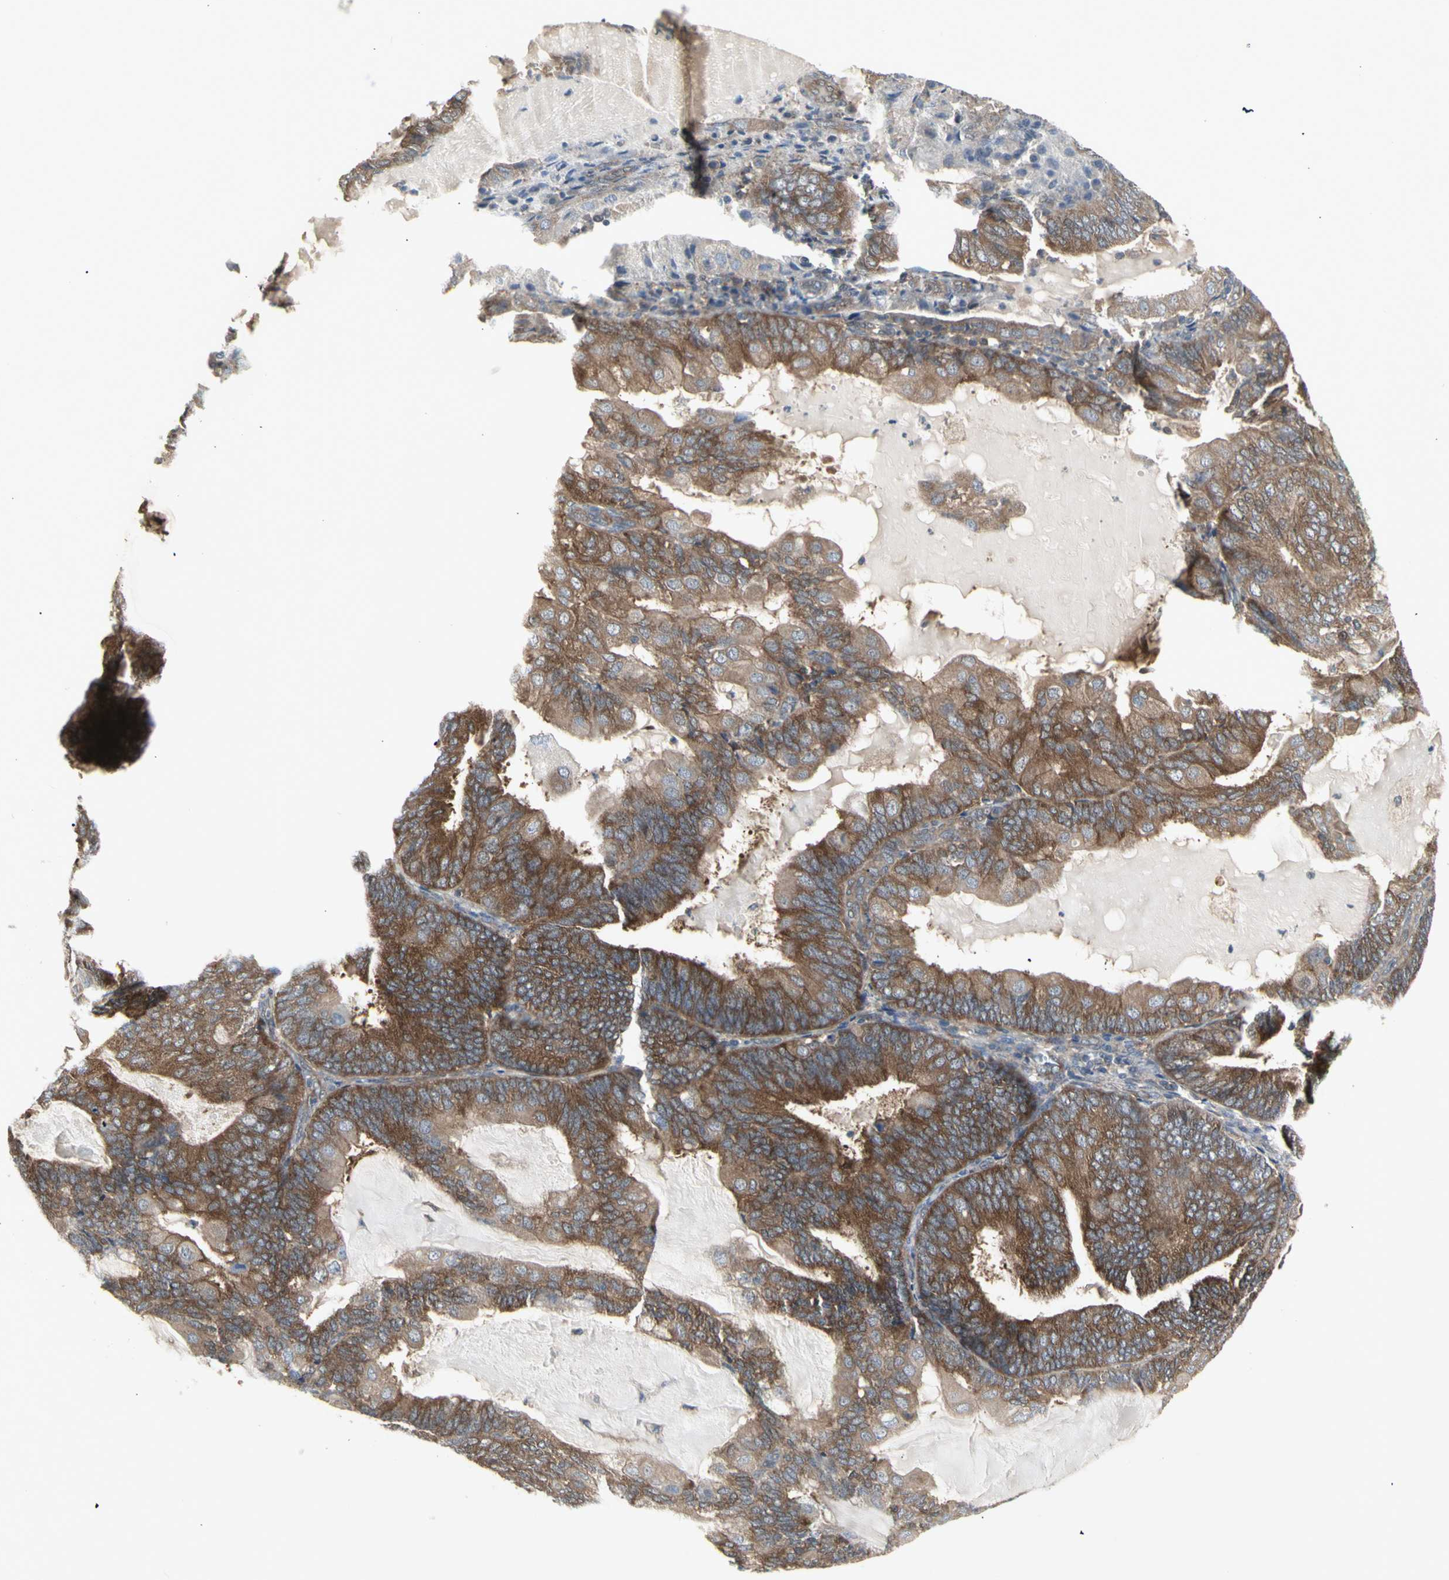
{"staining": {"intensity": "moderate", "quantity": ">75%", "location": "cytoplasmic/membranous"}, "tissue": "endometrial cancer", "cell_type": "Tumor cells", "image_type": "cancer", "snomed": [{"axis": "morphology", "description": "Adenocarcinoma, NOS"}, {"axis": "topography", "description": "Endometrium"}], "caption": "Endometrial cancer (adenocarcinoma) tissue reveals moderate cytoplasmic/membranous positivity in about >75% of tumor cells", "gene": "CHURC1-FNTB", "patient": {"sex": "female", "age": 81}}